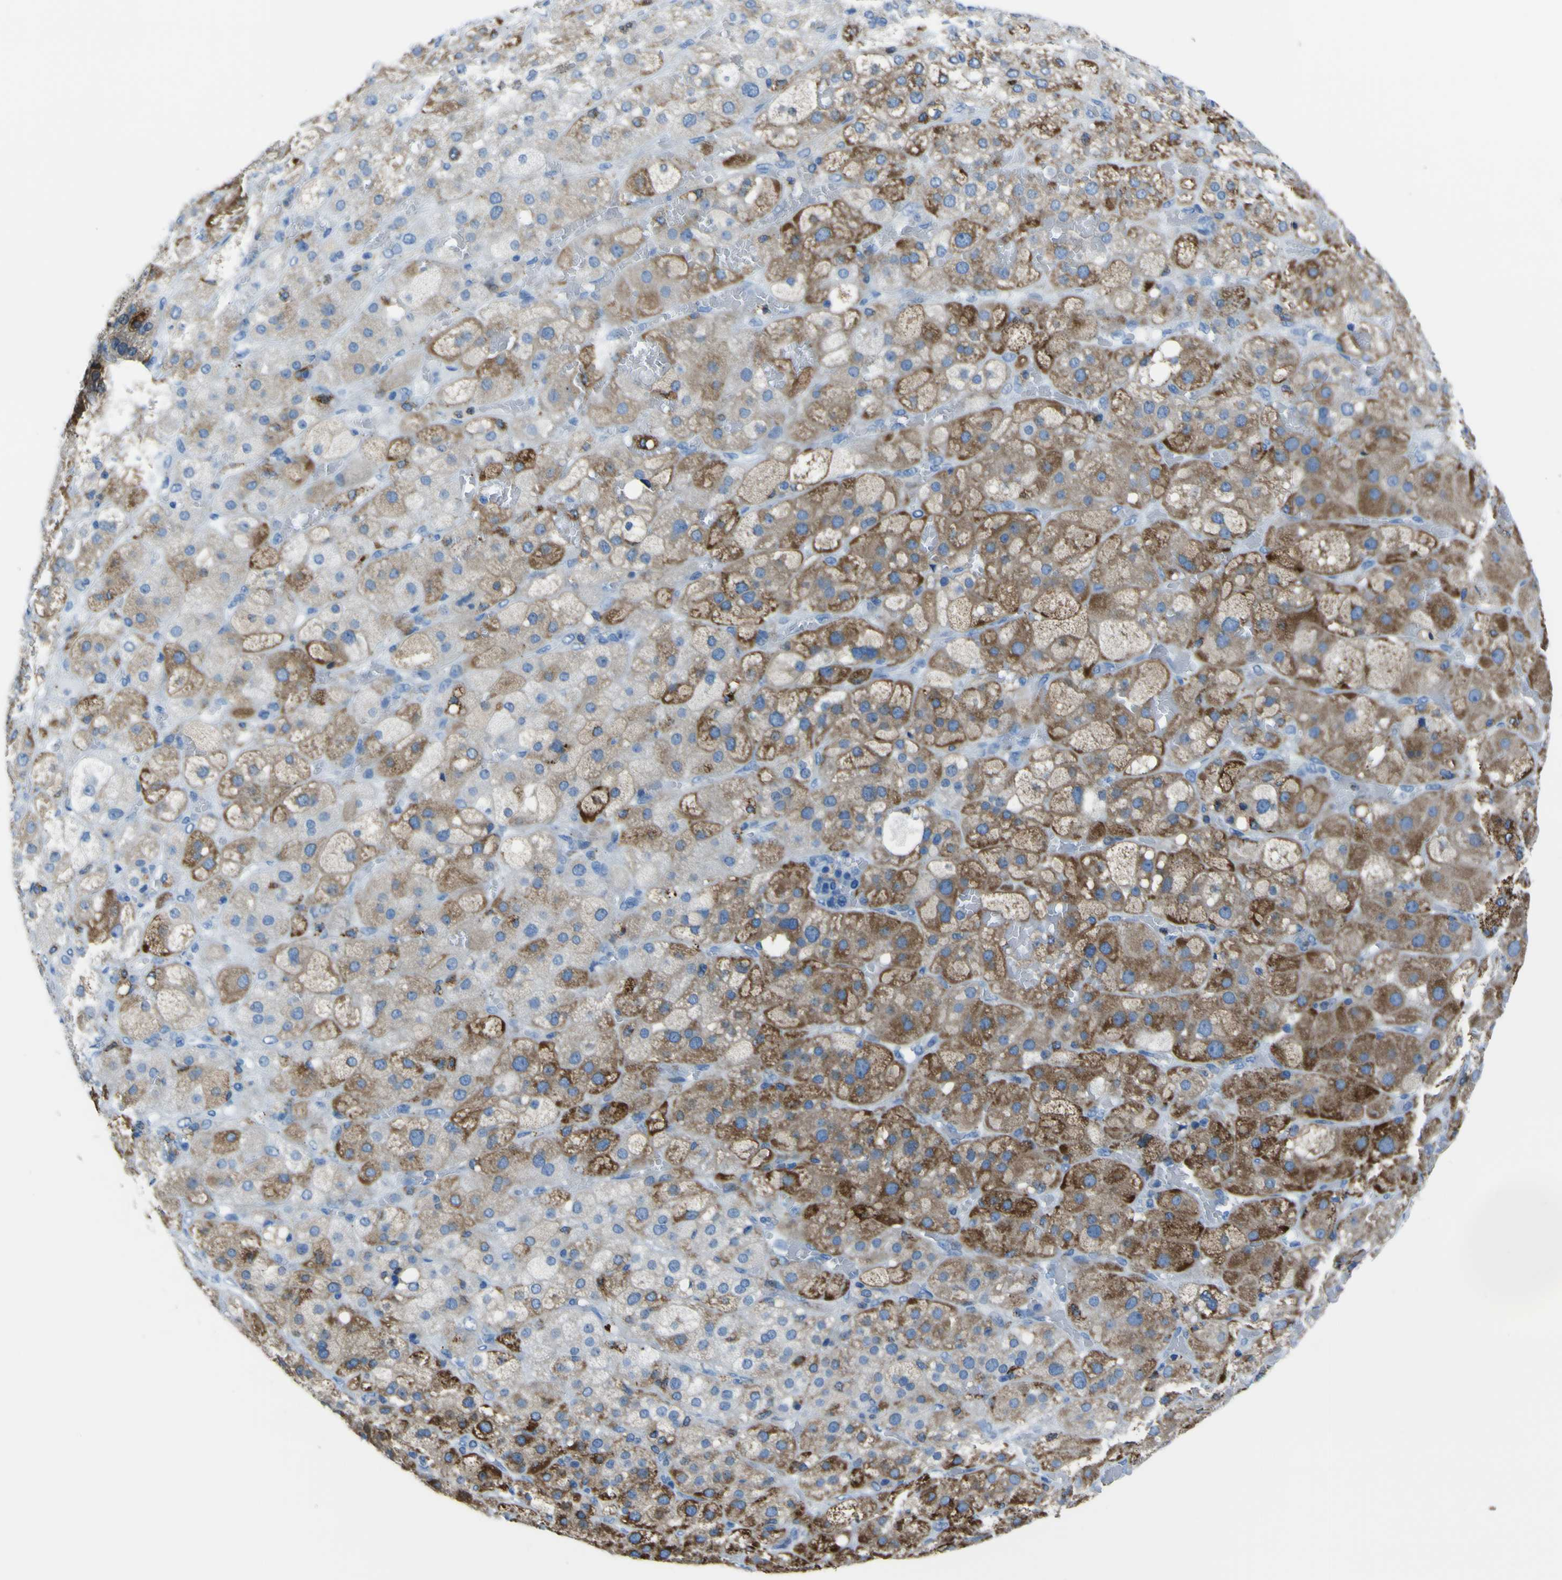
{"staining": {"intensity": "moderate", "quantity": ">75%", "location": "cytoplasmic/membranous"}, "tissue": "adrenal gland", "cell_type": "Glandular cells", "image_type": "normal", "snomed": [{"axis": "morphology", "description": "Normal tissue, NOS"}, {"axis": "topography", "description": "Adrenal gland"}], "caption": "Protein positivity by immunohistochemistry displays moderate cytoplasmic/membranous positivity in approximately >75% of glandular cells in normal adrenal gland.", "gene": "ACSL1", "patient": {"sex": "female", "age": 47}}